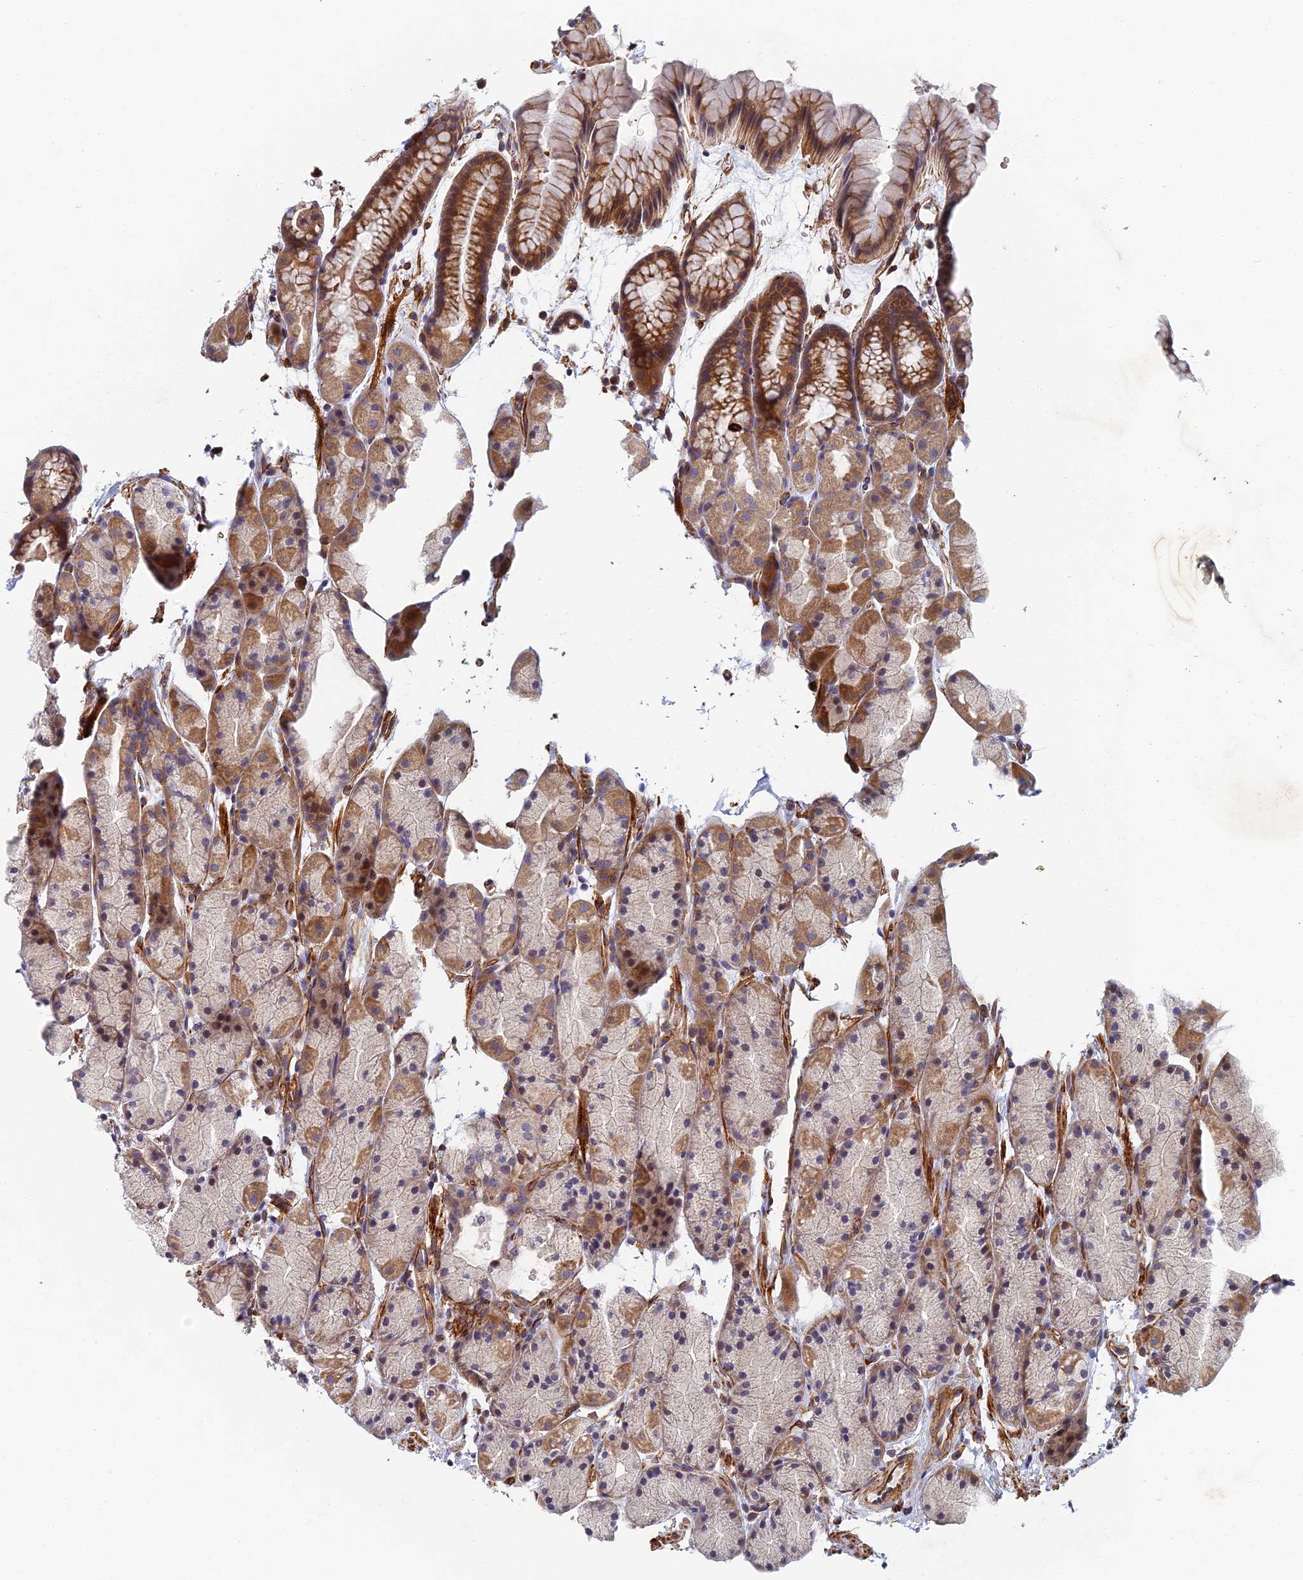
{"staining": {"intensity": "moderate", "quantity": "<25%", "location": "cytoplasmic/membranous"}, "tissue": "stomach", "cell_type": "Glandular cells", "image_type": "normal", "snomed": [{"axis": "morphology", "description": "Normal tissue, NOS"}, {"axis": "topography", "description": "Stomach, upper"}, {"axis": "topography", "description": "Stomach"}], "caption": "Moderate cytoplasmic/membranous expression for a protein is appreciated in about <25% of glandular cells of unremarkable stomach using immunohistochemistry (IHC).", "gene": "ABCB10", "patient": {"sex": "male", "age": 47}}